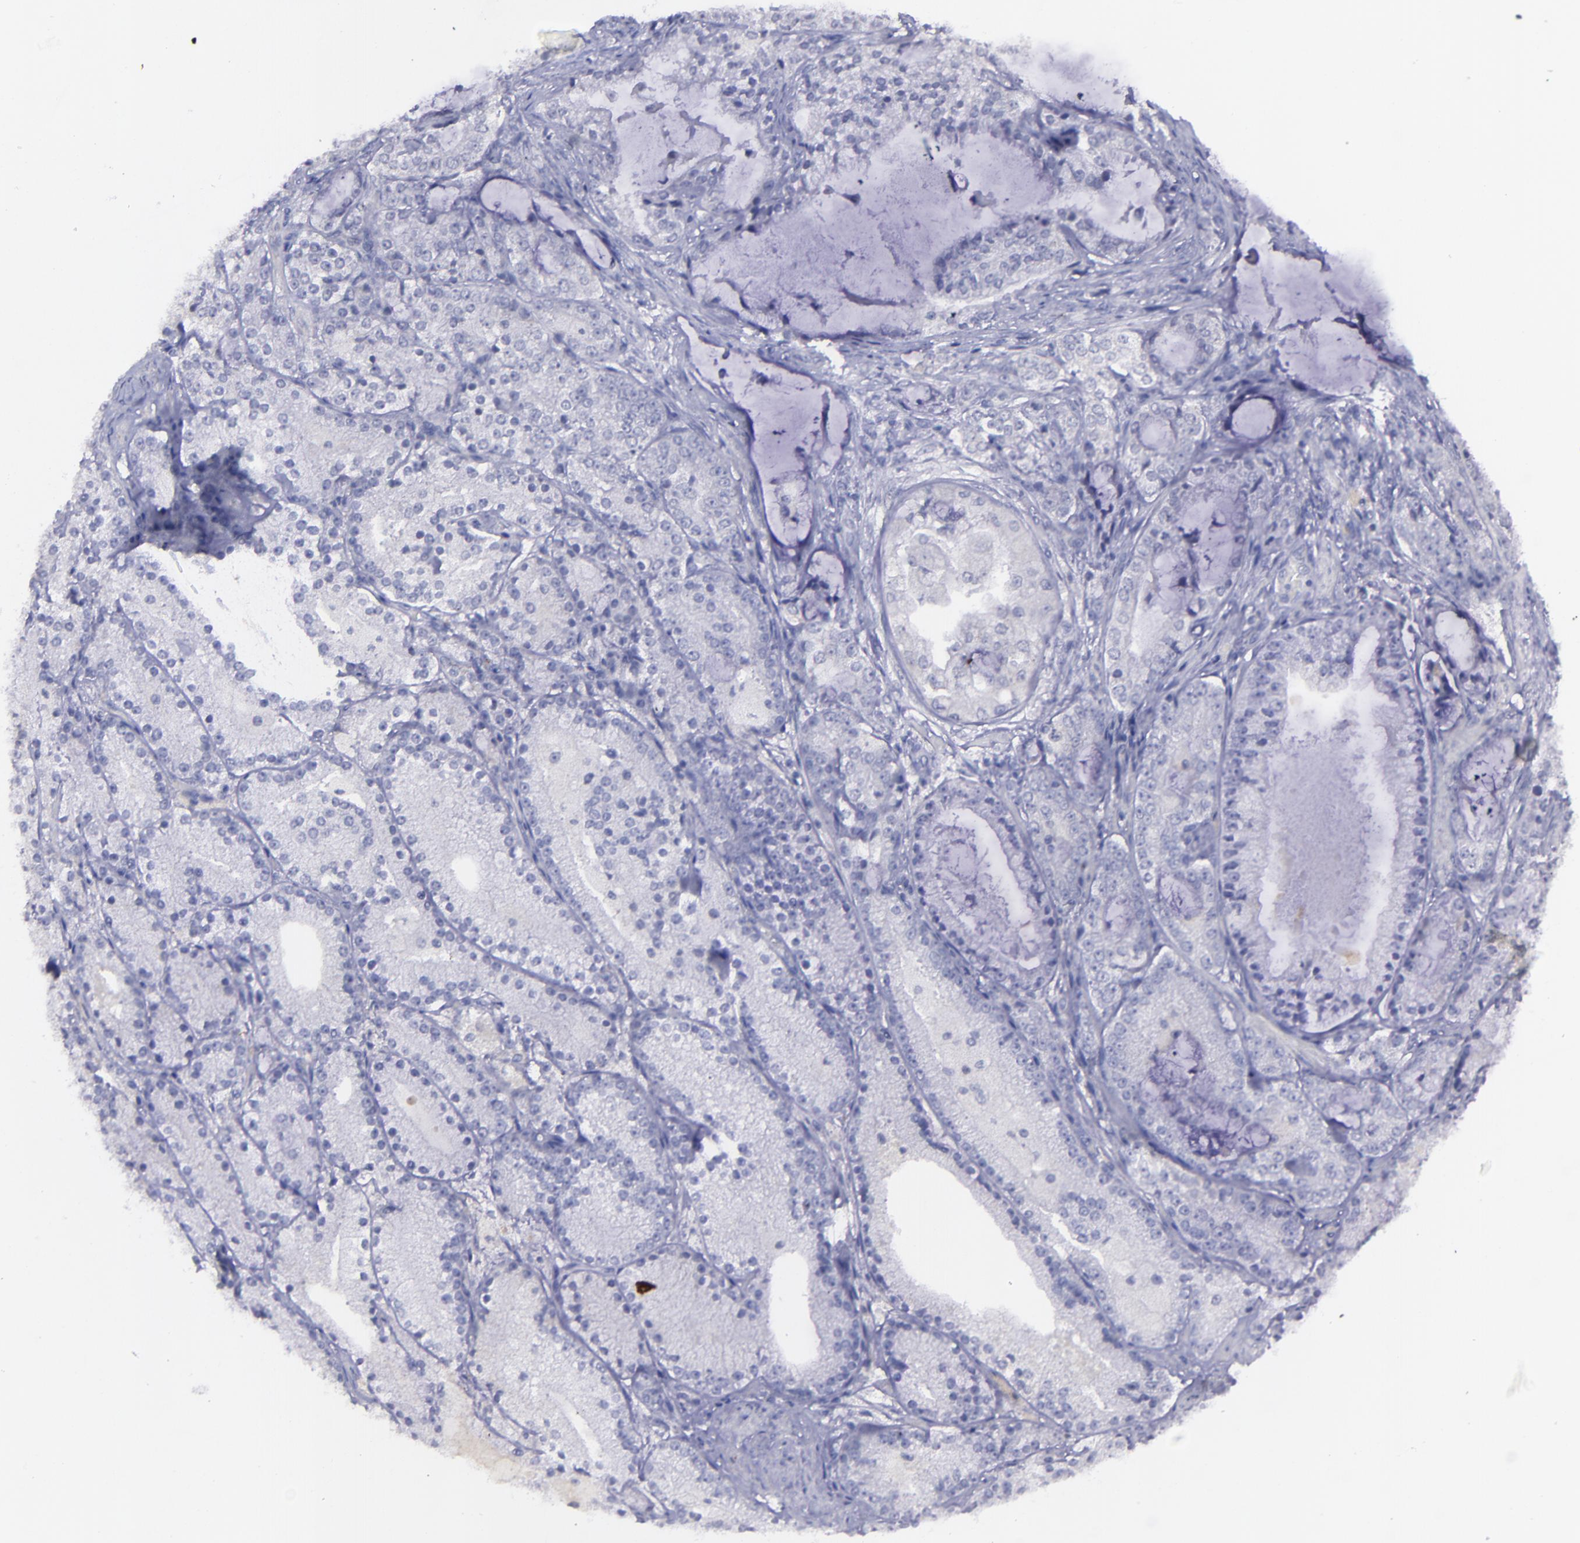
{"staining": {"intensity": "weak", "quantity": "<25%", "location": "cytoplasmic/membranous"}, "tissue": "prostate cancer", "cell_type": "Tumor cells", "image_type": "cancer", "snomed": [{"axis": "morphology", "description": "Adenocarcinoma, High grade"}, {"axis": "topography", "description": "Prostate"}], "caption": "Tumor cells are negative for brown protein staining in prostate cancer. (DAB immunohistochemistry (IHC), high magnification).", "gene": "MASP1", "patient": {"sex": "male", "age": 63}}